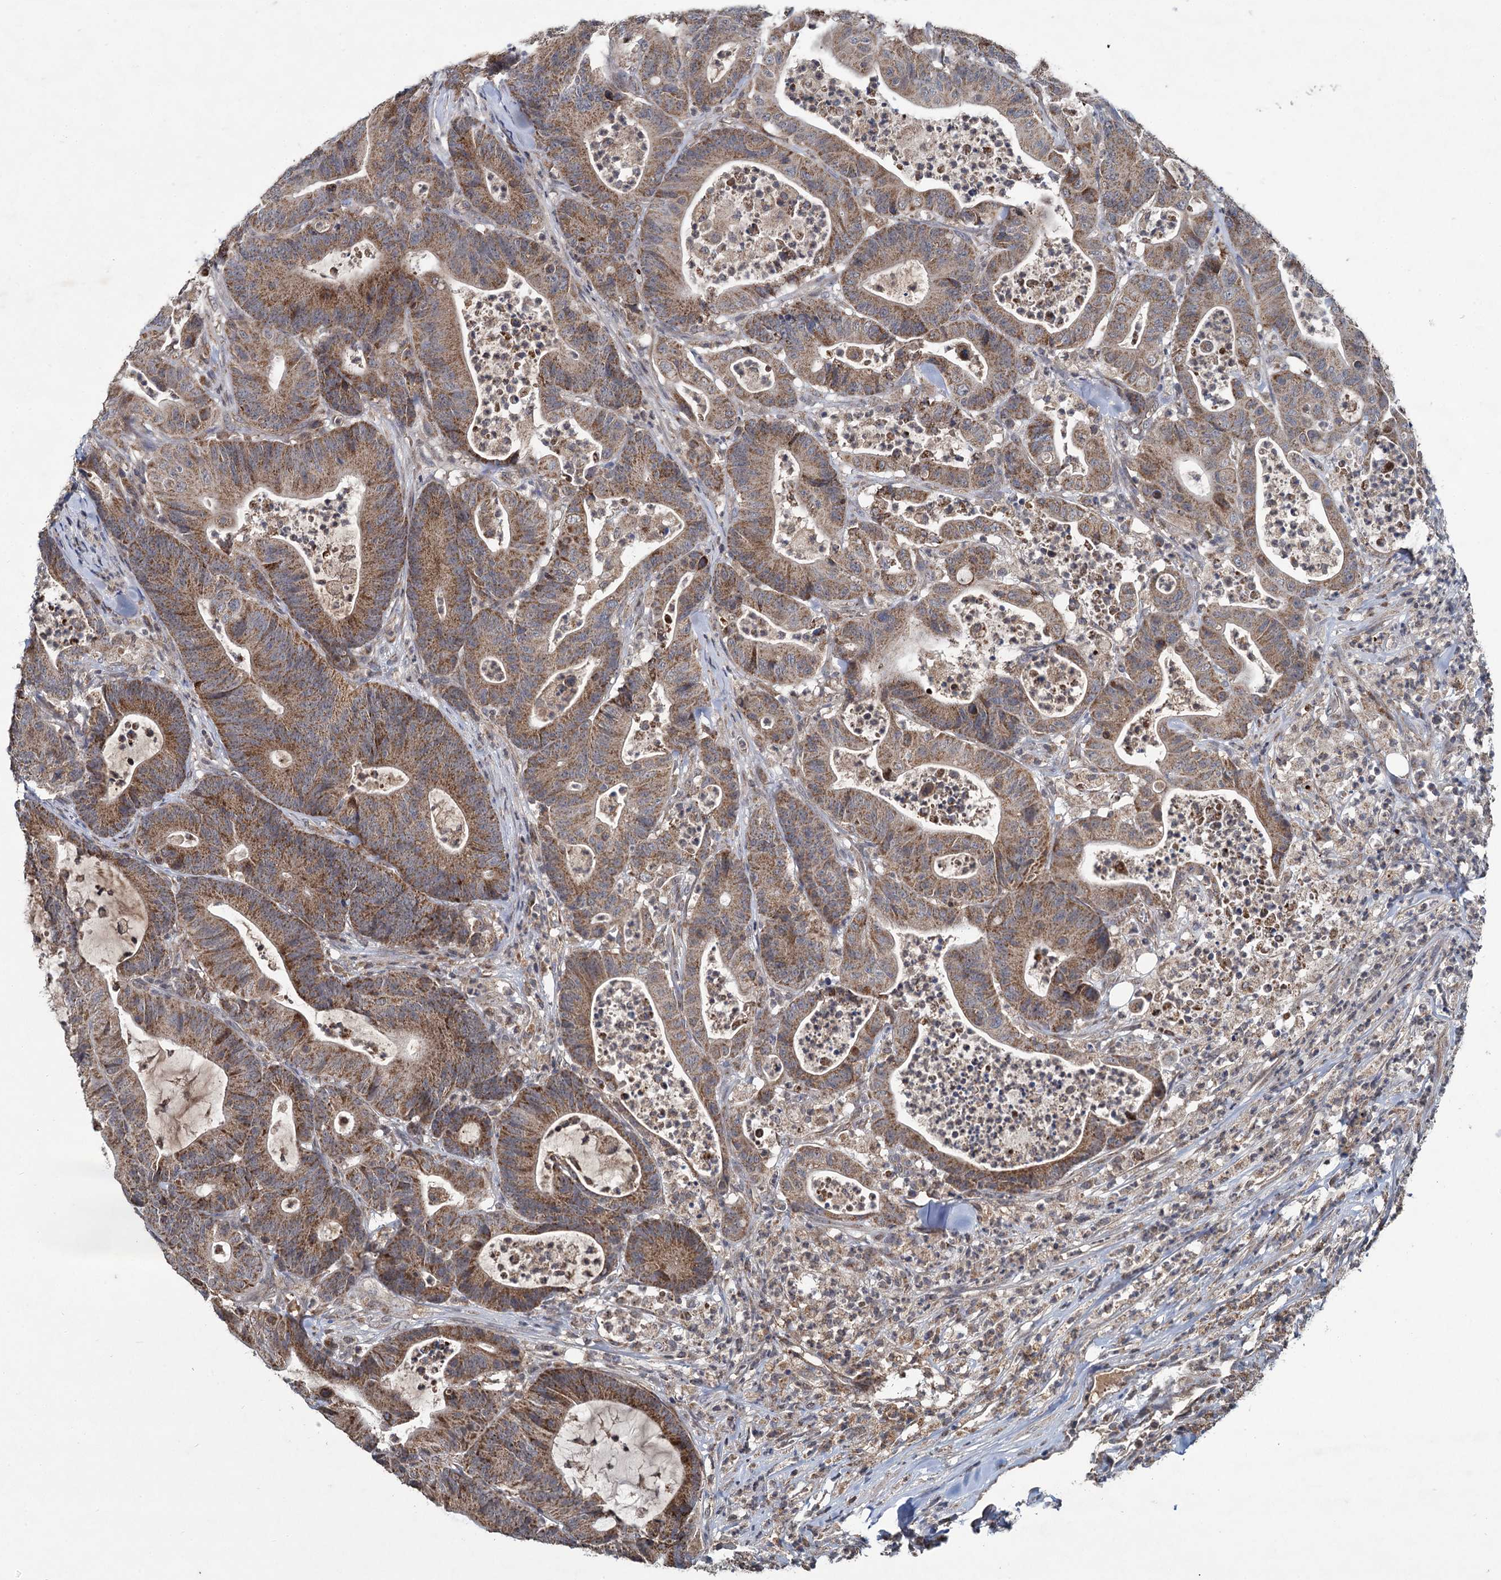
{"staining": {"intensity": "moderate", "quantity": ">75%", "location": "cytoplasmic/membranous"}, "tissue": "colorectal cancer", "cell_type": "Tumor cells", "image_type": "cancer", "snomed": [{"axis": "morphology", "description": "Adenocarcinoma, NOS"}, {"axis": "topography", "description": "Colon"}], "caption": "Immunohistochemistry (IHC) of human adenocarcinoma (colorectal) shows medium levels of moderate cytoplasmic/membranous expression in approximately >75% of tumor cells.", "gene": "METTL4", "patient": {"sex": "female", "age": 84}}